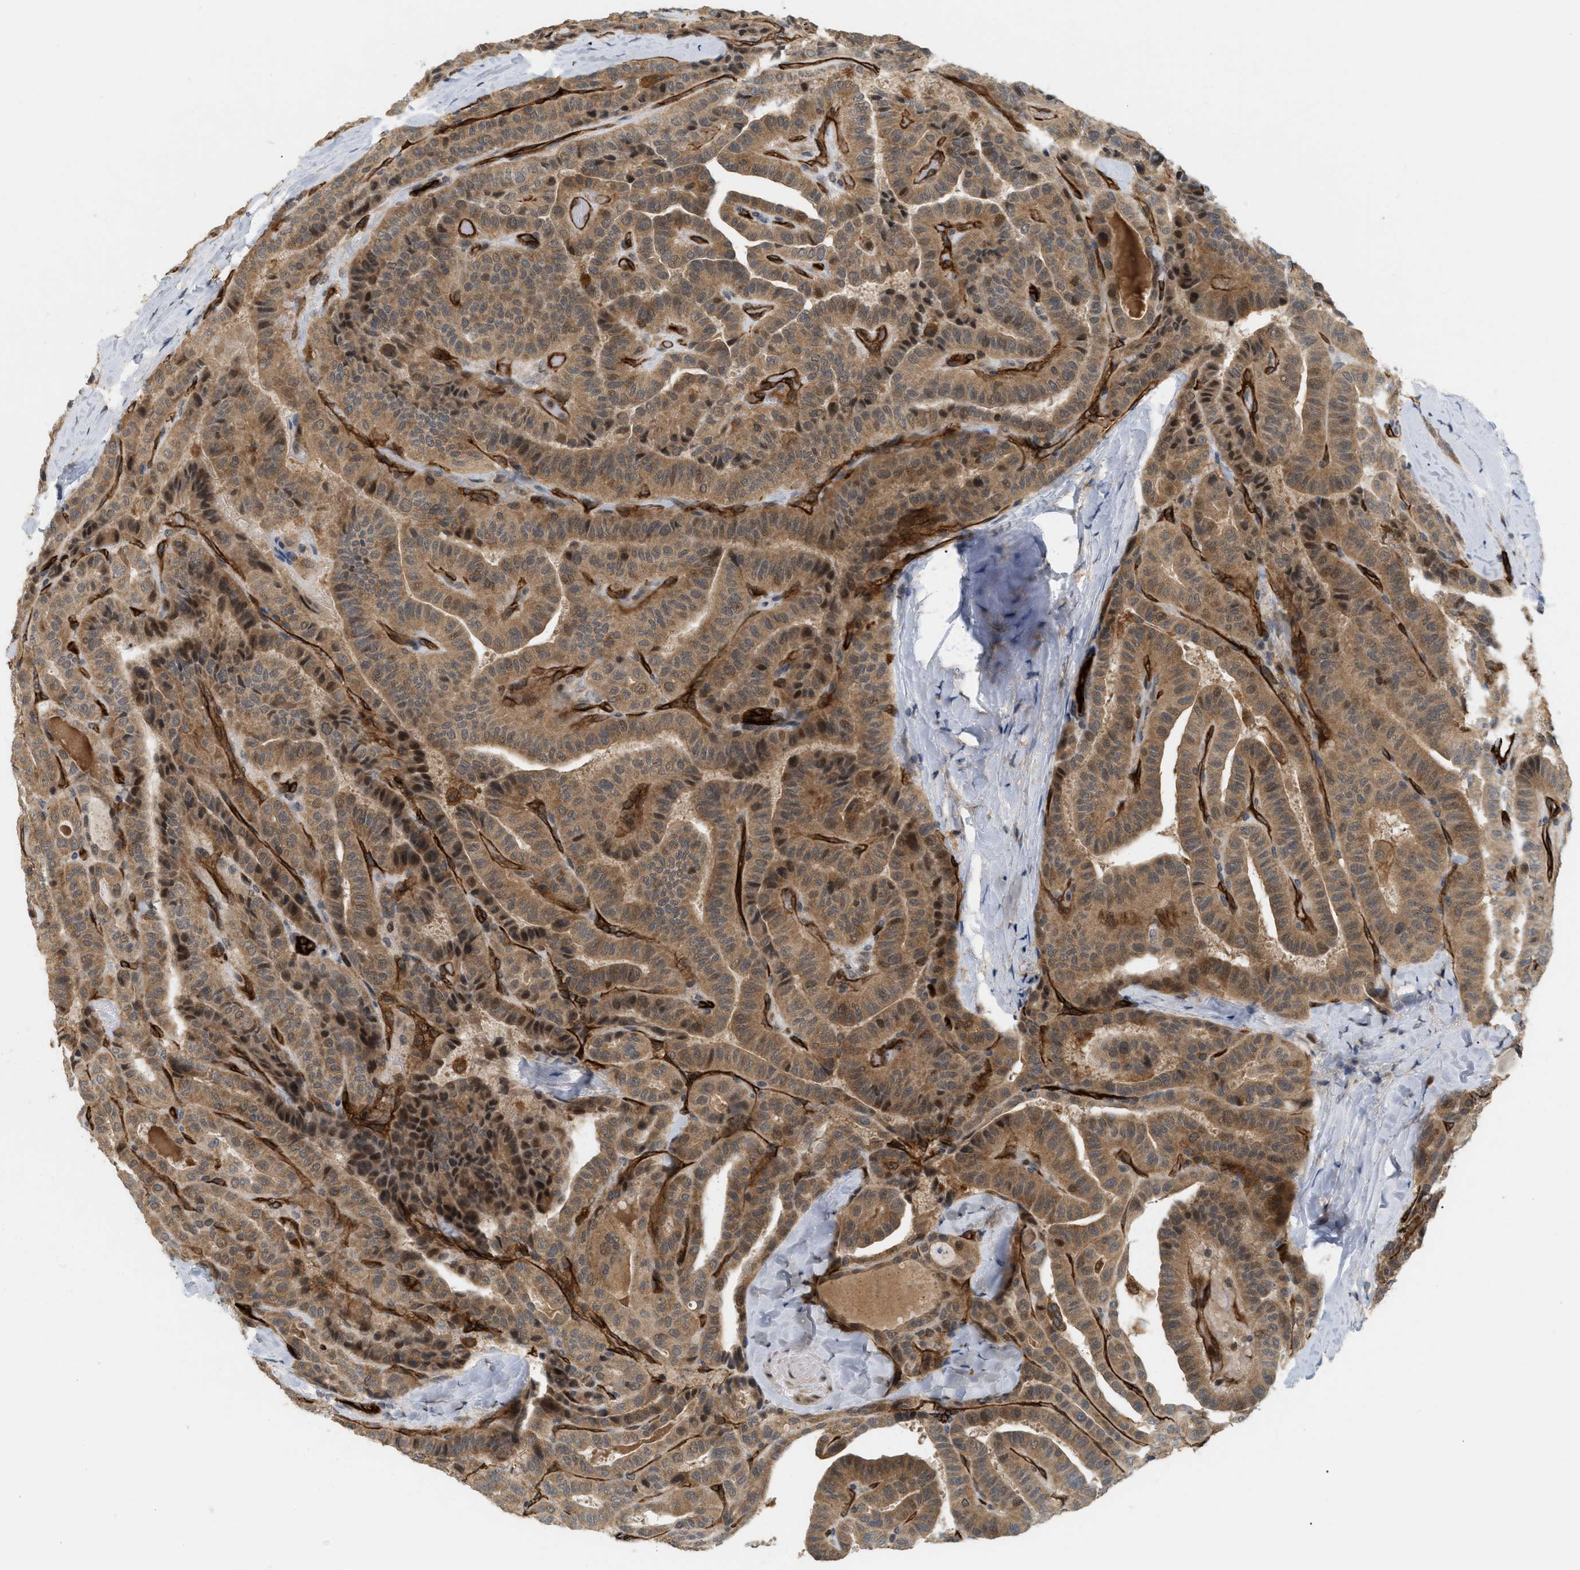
{"staining": {"intensity": "strong", "quantity": ">75%", "location": "cytoplasmic/membranous,nuclear"}, "tissue": "thyroid cancer", "cell_type": "Tumor cells", "image_type": "cancer", "snomed": [{"axis": "morphology", "description": "Papillary adenocarcinoma, NOS"}, {"axis": "topography", "description": "Thyroid gland"}], "caption": "A photomicrograph showing strong cytoplasmic/membranous and nuclear positivity in about >75% of tumor cells in thyroid cancer, as visualized by brown immunohistochemical staining.", "gene": "PALMD", "patient": {"sex": "male", "age": 77}}